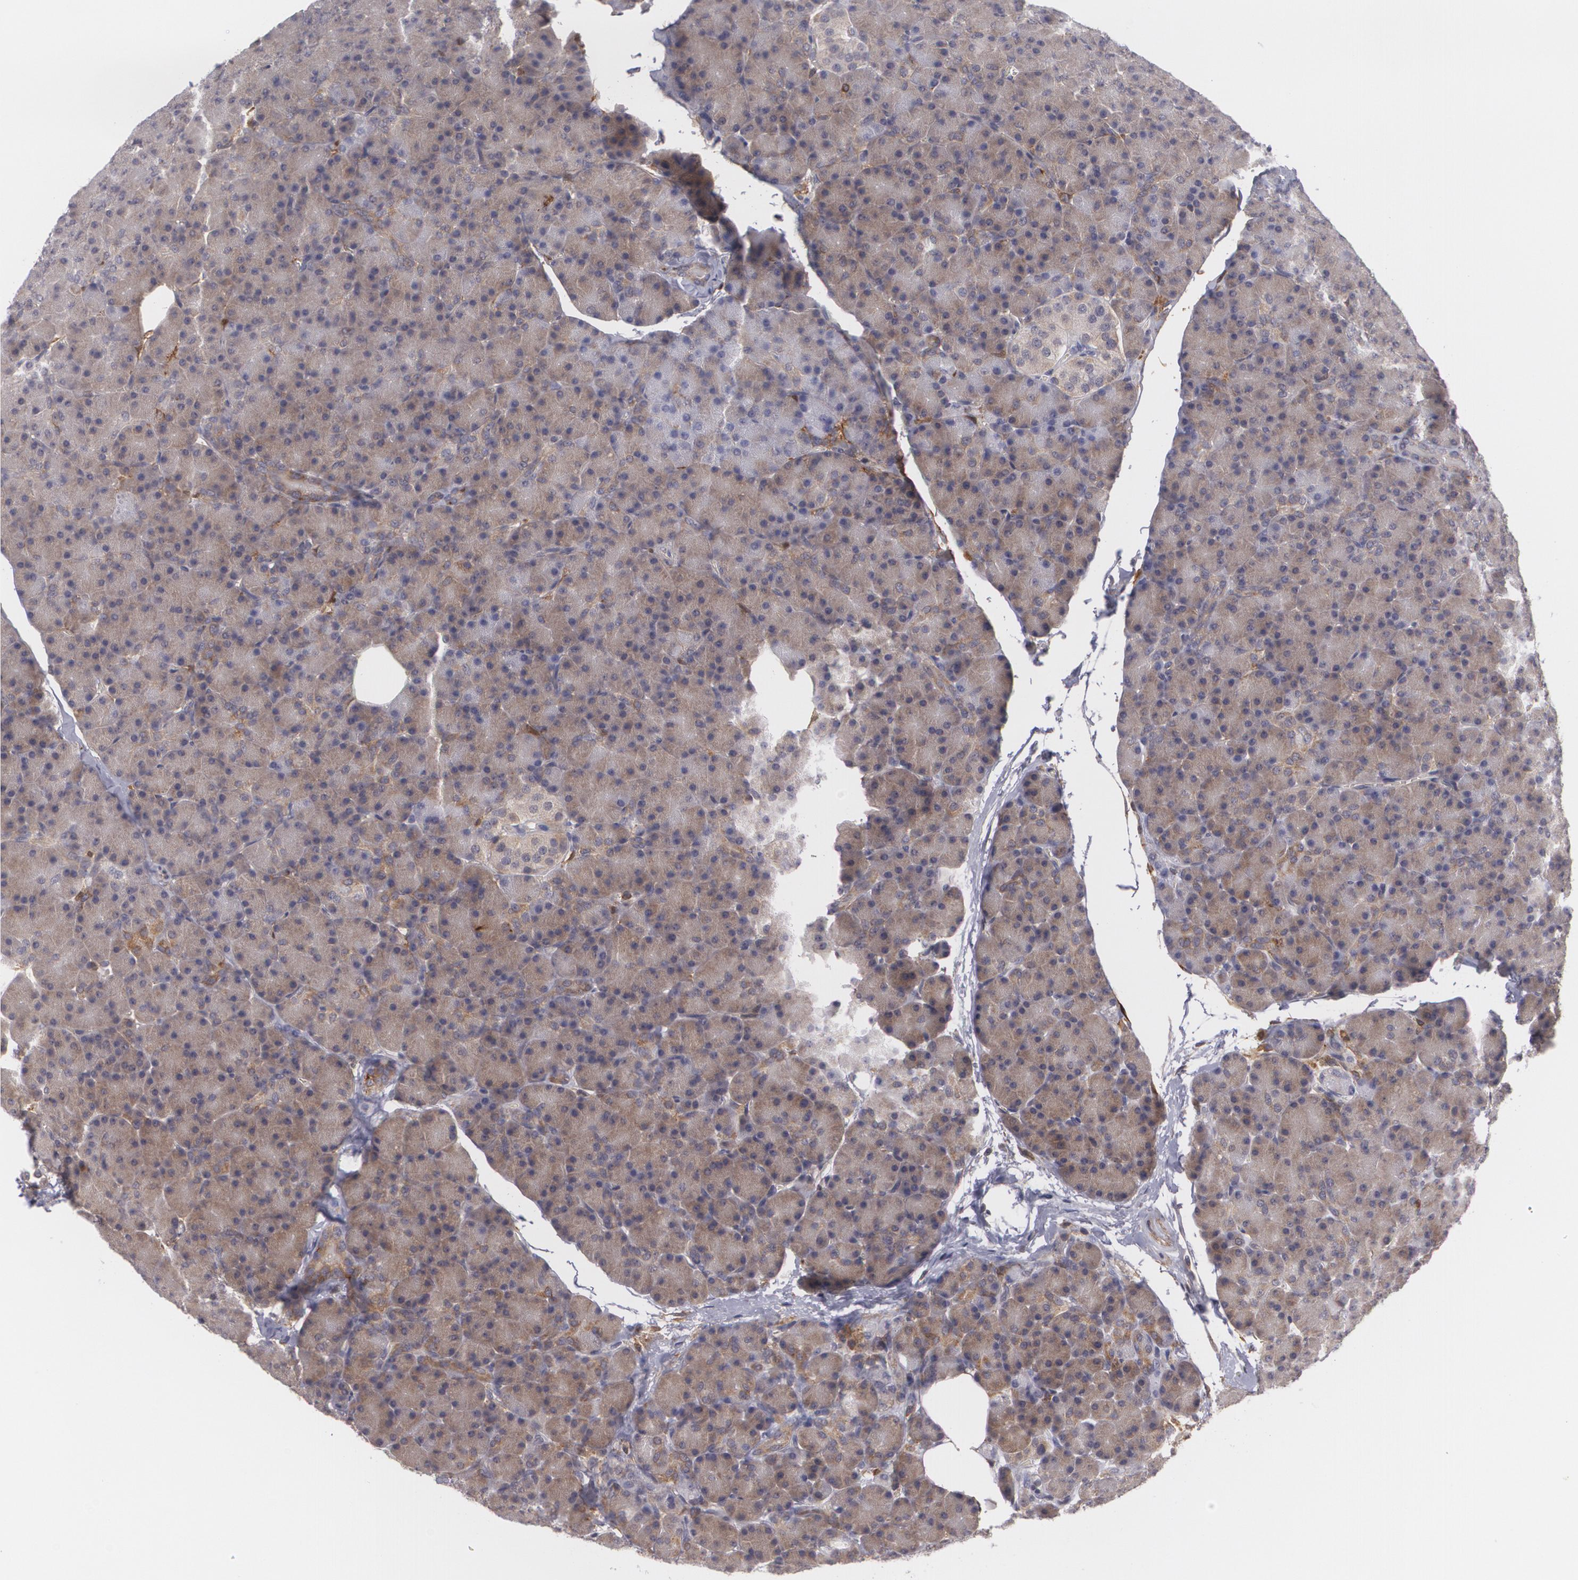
{"staining": {"intensity": "weak", "quantity": ">75%", "location": "cytoplasmic/membranous"}, "tissue": "pancreas", "cell_type": "Exocrine glandular cells", "image_type": "normal", "snomed": [{"axis": "morphology", "description": "Normal tissue, NOS"}, {"axis": "topography", "description": "Pancreas"}], "caption": "Protein staining by immunohistochemistry (IHC) shows weak cytoplasmic/membranous staining in approximately >75% of exocrine glandular cells in benign pancreas.", "gene": "BIN1", "patient": {"sex": "female", "age": 43}}